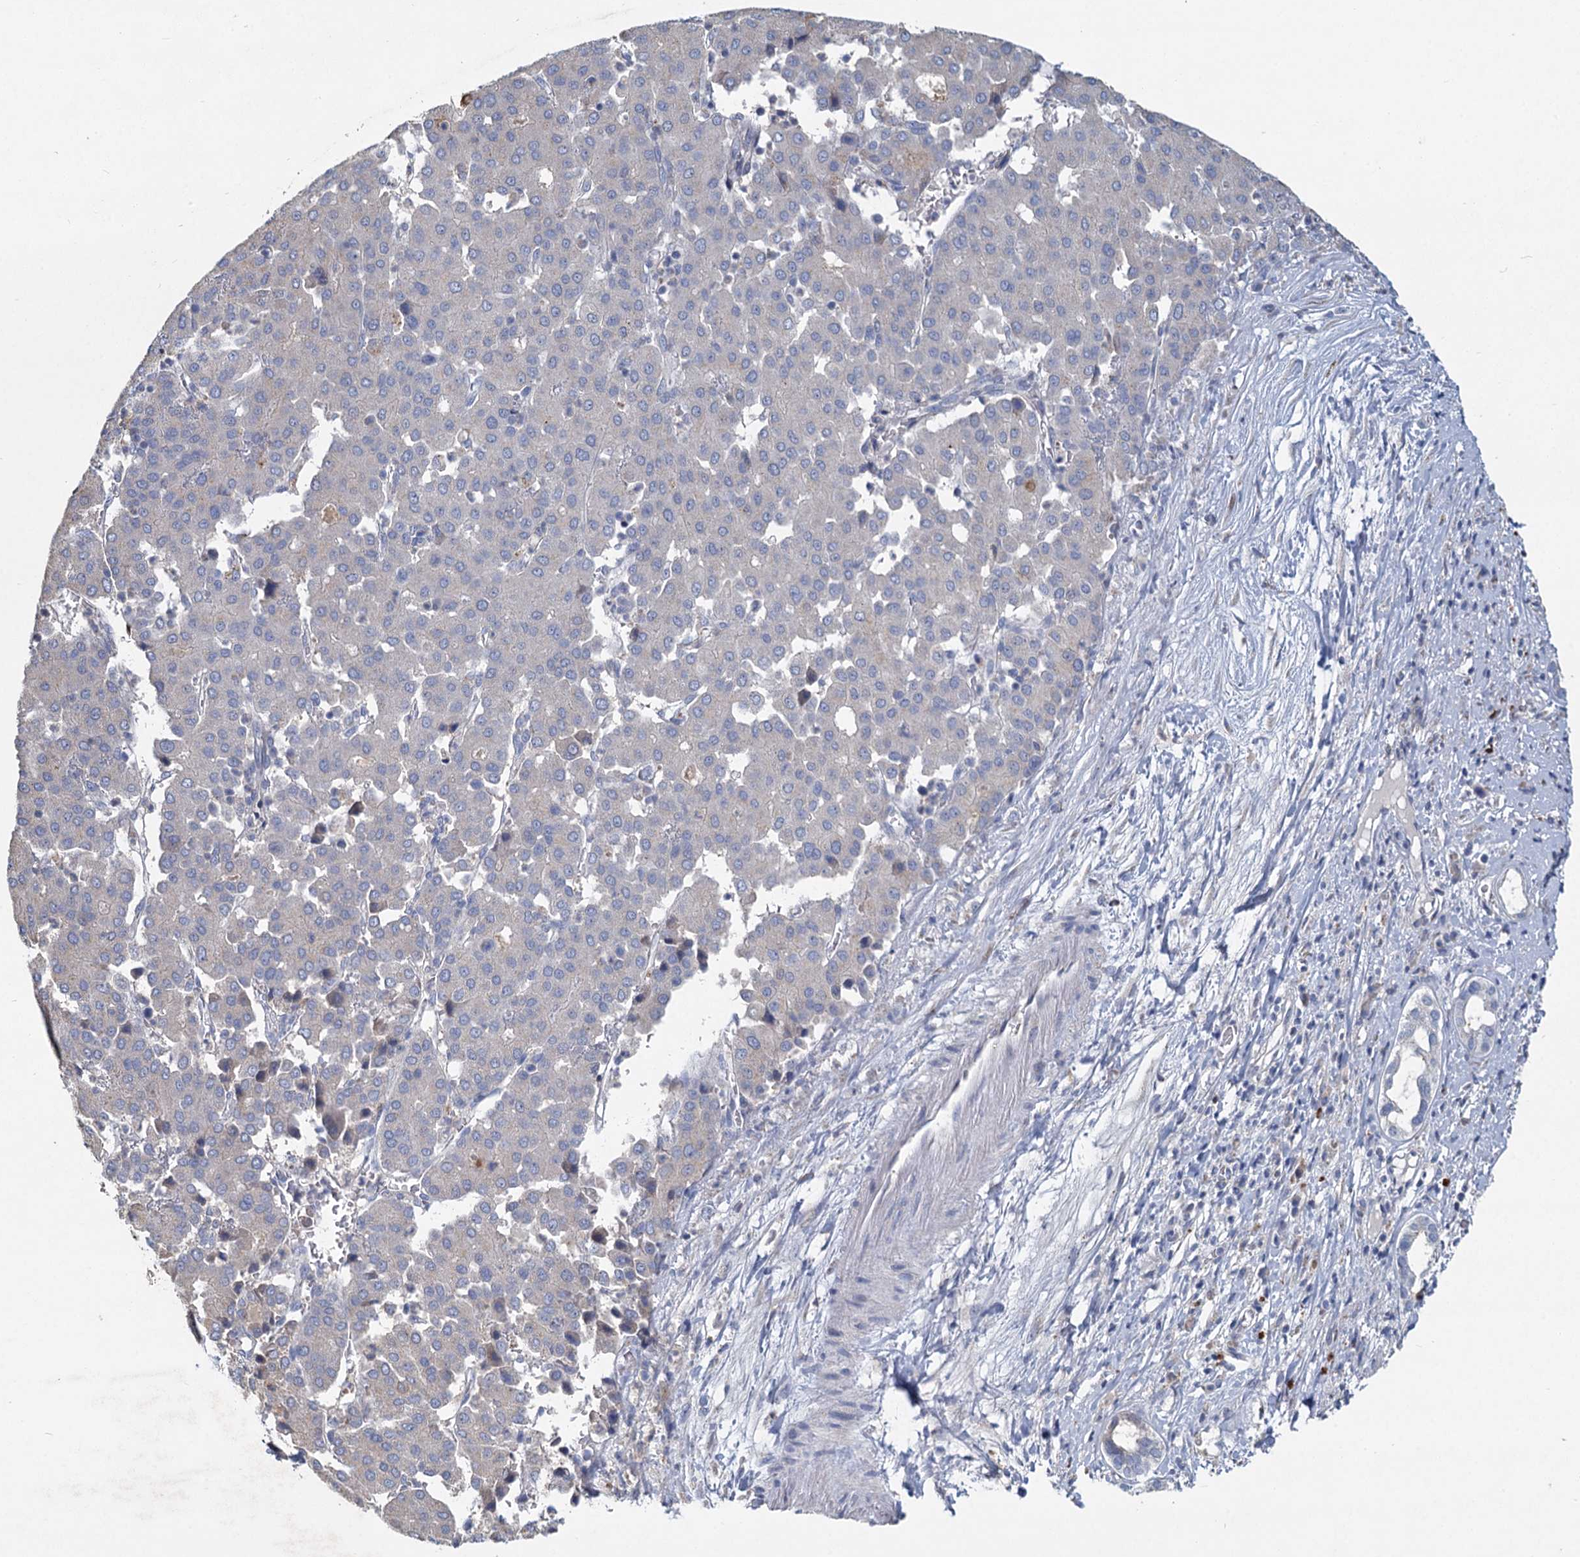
{"staining": {"intensity": "negative", "quantity": "none", "location": "none"}, "tissue": "liver cancer", "cell_type": "Tumor cells", "image_type": "cancer", "snomed": [{"axis": "morphology", "description": "Carcinoma, Hepatocellular, NOS"}, {"axis": "topography", "description": "Liver"}], "caption": "Tumor cells are negative for brown protein staining in hepatocellular carcinoma (liver).", "gene": "HES2", "patient": {"sex": "male", "age": 65}}